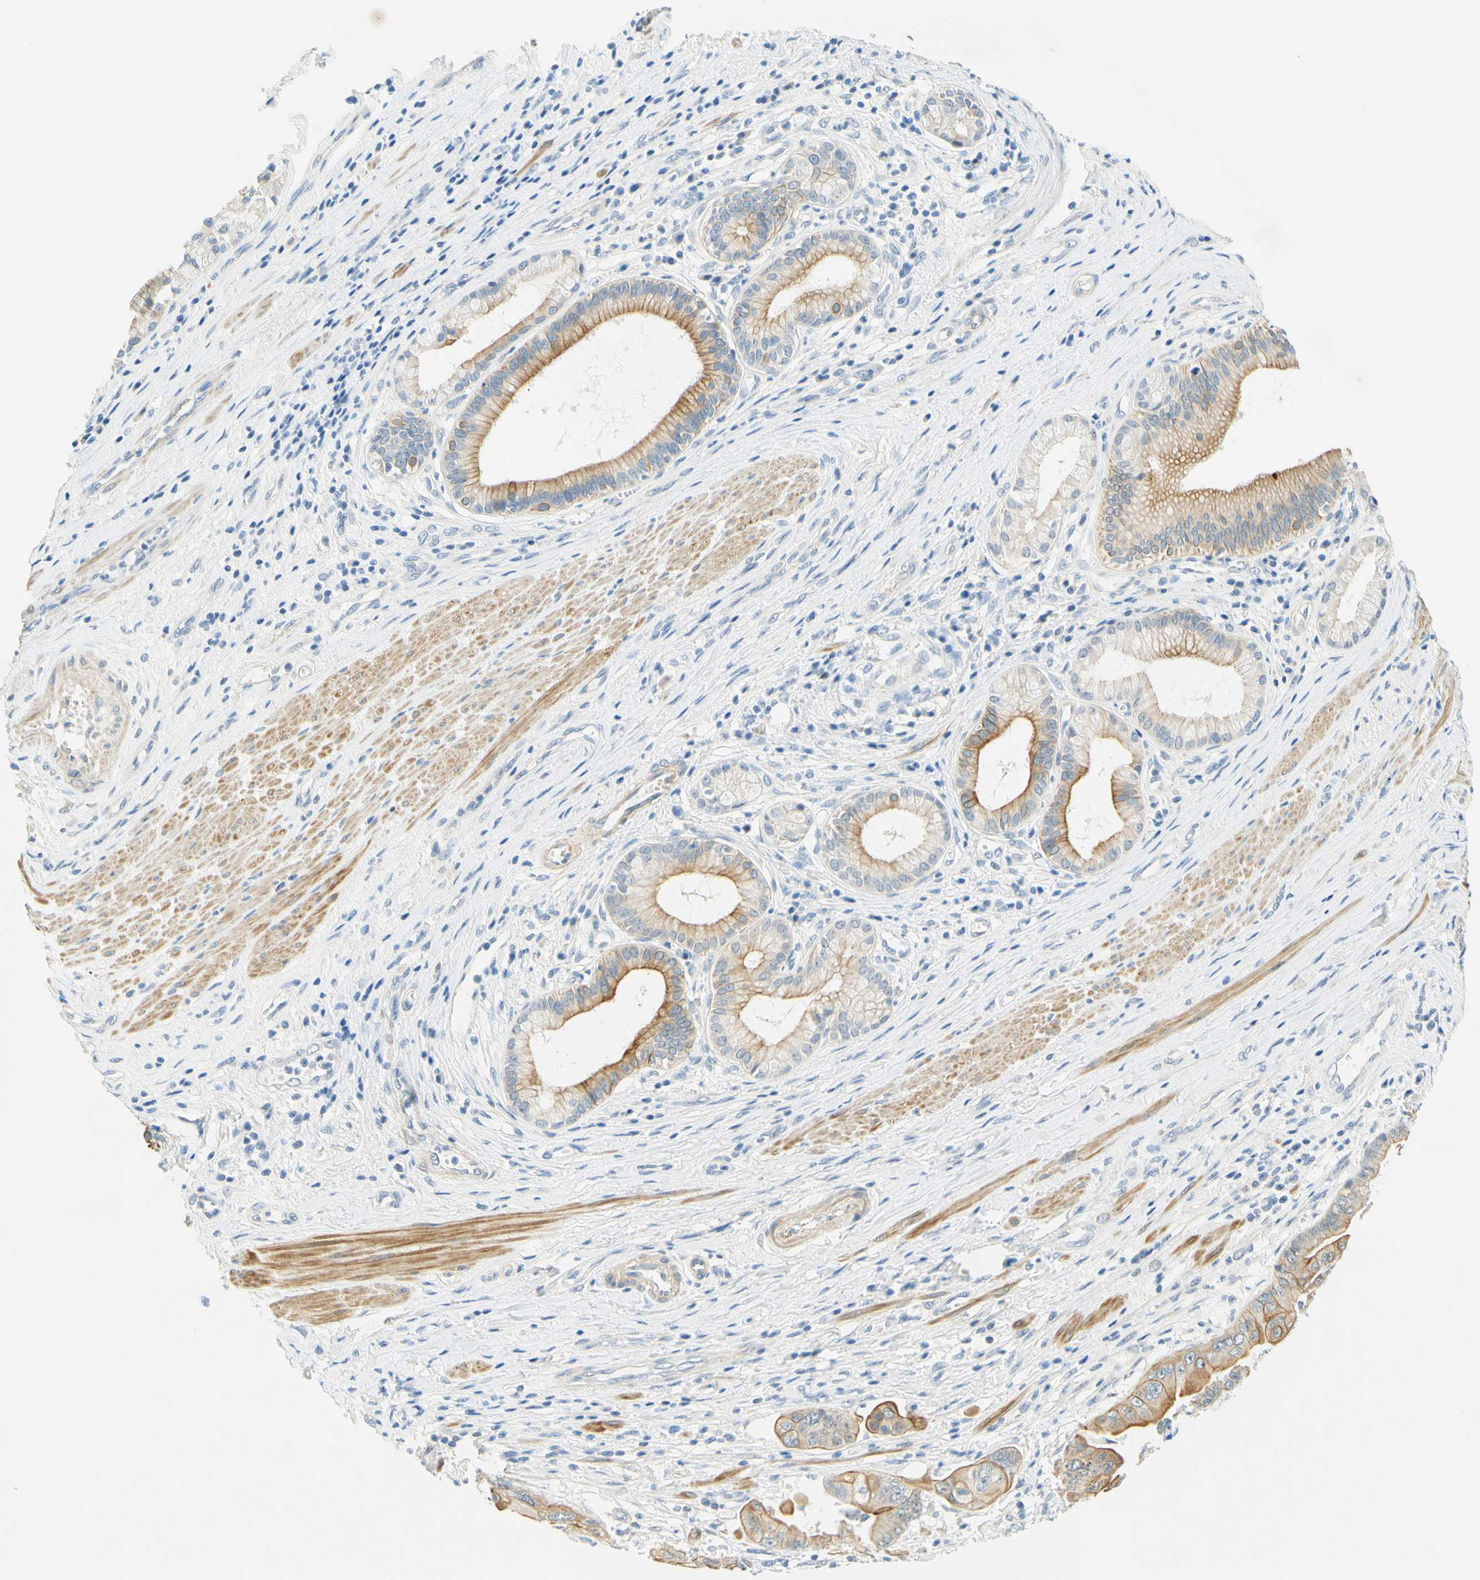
{"staining": {"intensity": "moderate", "quantity": ">75%", "location": "cytoplasmic/membranous"}, "tissue": "pancreatic cancer", "cell_type": "Tumor cells", "image_type": "cancer", "snomed": [{"axis": "morphology", "description": "Adenocarcinoma, NOS"}, {"axis": "topography", "description": "Pancreas"}], "caption": "Adenocarcinoma (pancreatic) tissue displays moderate cytoplasmic/membranous staining in about >75% of tumor cells", "gene": "ENTREP2", "patient": {"sex": "female", "age": 75}}